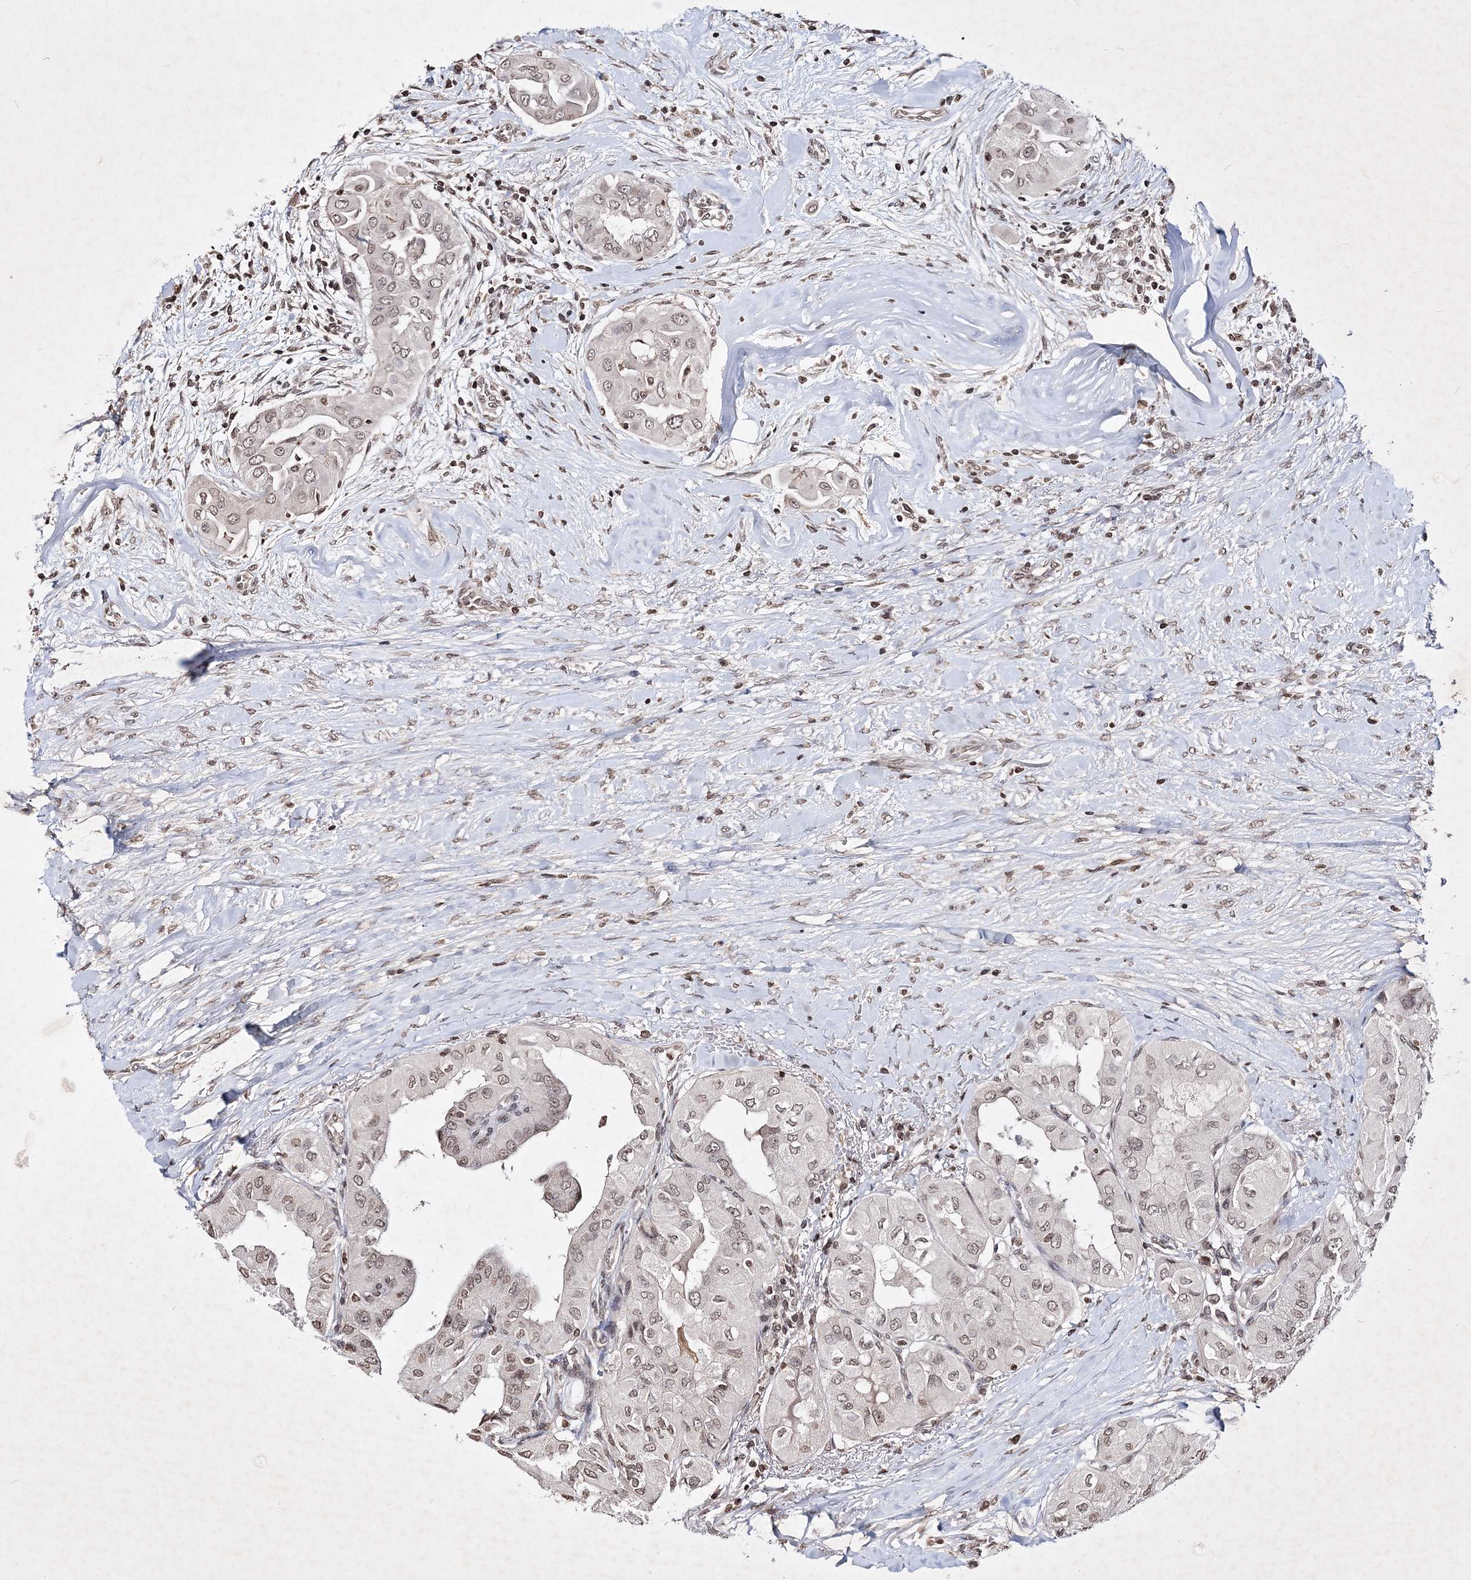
{"staining": {"intensity": "weak", "quantity": ">75%", "location": "nuclear"}, "tissue": "thyroid cancer", "cell_type": "Tumor cells", "image_type": "cancer", "snomed": [{"axis": "morphology", "description": "Papillary adenocarcinoma, NOS"}, {"axis": "topography", "description": "Thyroid gland"}], "caption": "Weak nuclear protein positivity is appreciated in about >75% of tumor cells in thyroid cancer (papillary adenocarcinoma).", "gene": "SOWAHB", "patient": {"sex": "female", "age": 59}}